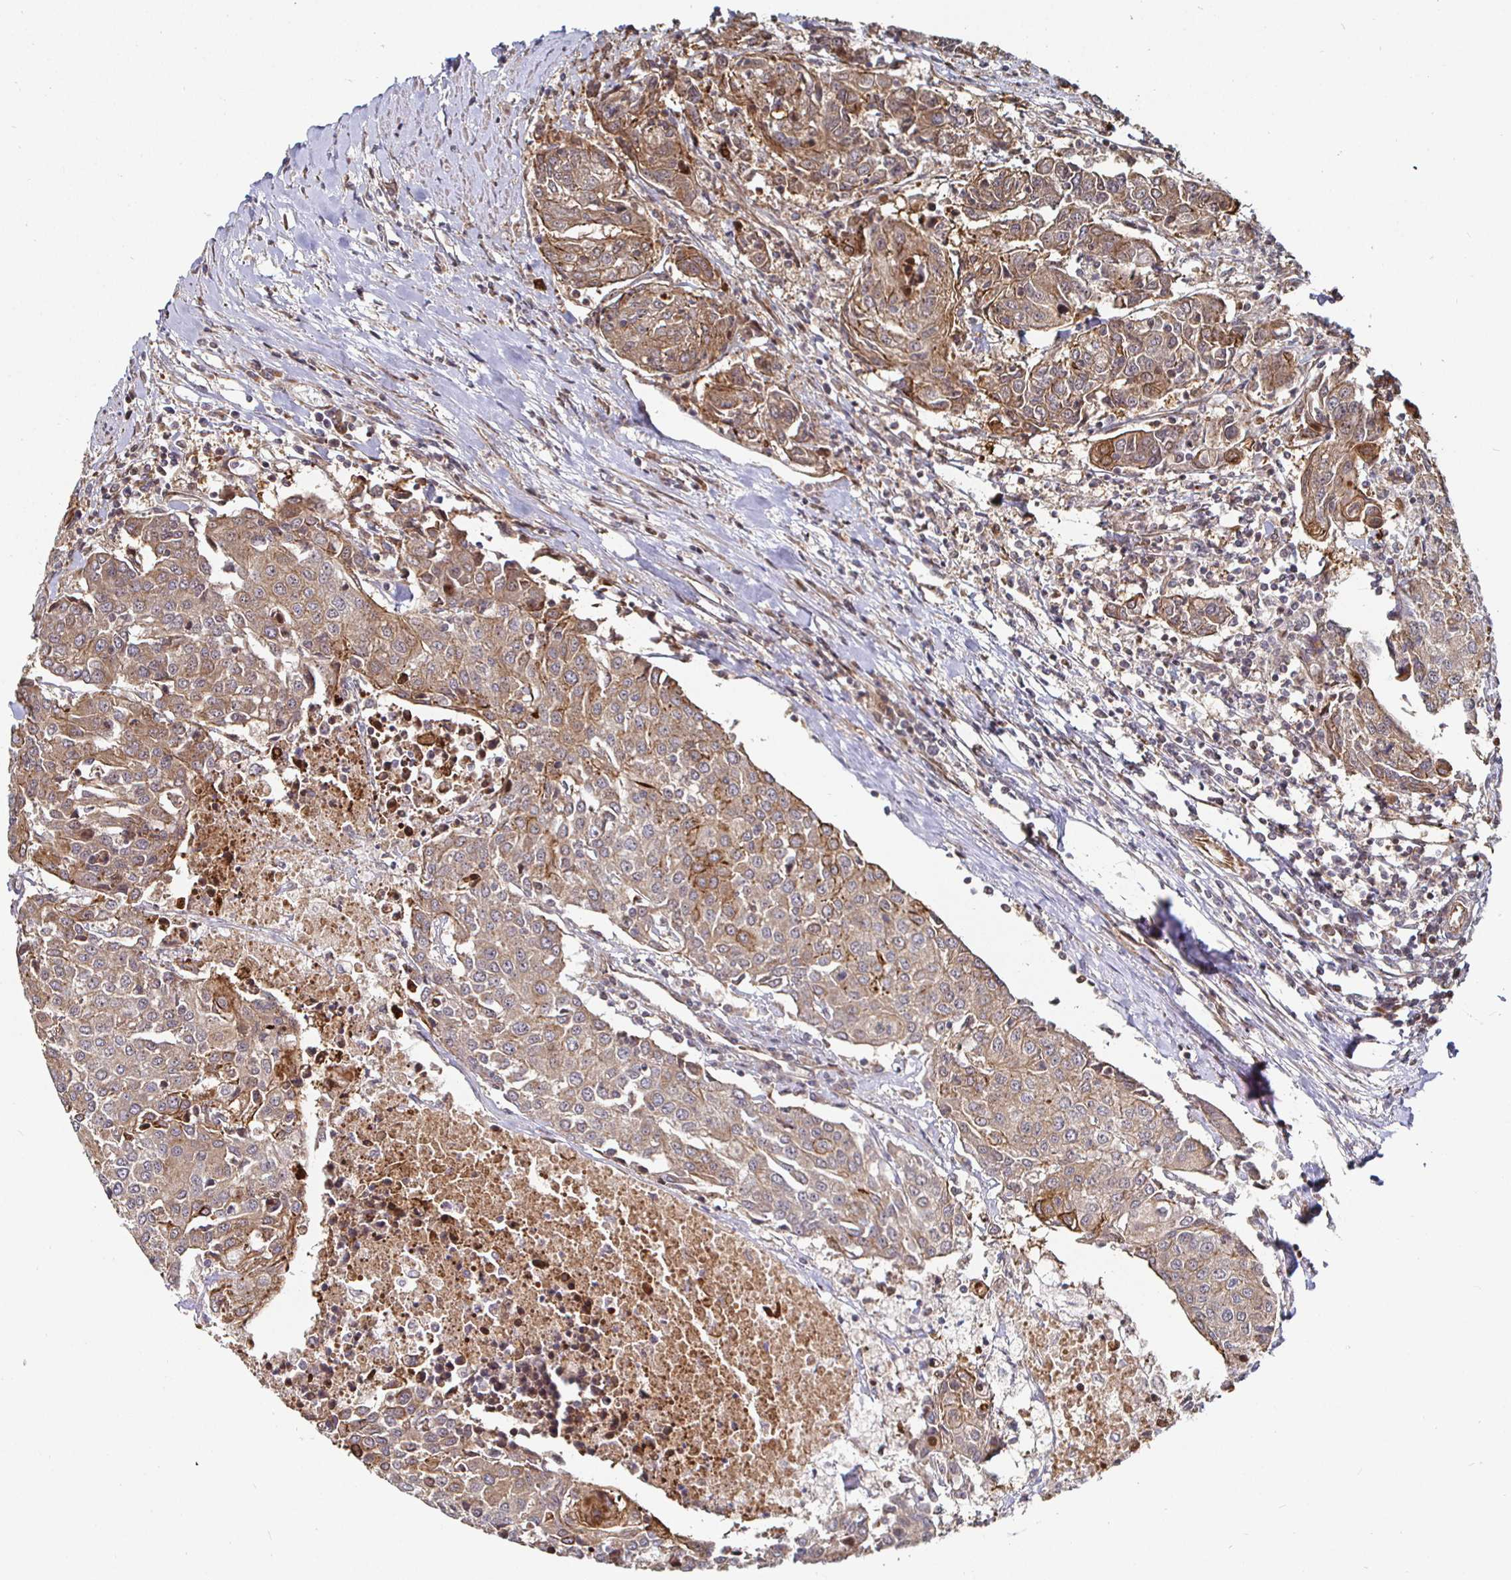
{"staining": {"intensity": "moderate", "quantity": ">75%", "location": "cytoplasmic/membranous"}, "tissue": "urothelial cancer", "cell_type": "Tumor cells", "image_type": "cancer", "snomed": [{"axis": "morphology", "description": "Urothelial carcinoma, High grade"}, {"axis": "topography", "description": "Urinary bladder"}], "caption": "Urothelial carcinoma (high-grade) stained for a protein (brown) displays moderate cytoplasmic/membranous positive expression in approximately >75% of tumor cells.", "gene": "TBKBP1", "patient": {"sex": "female", "age": 85}}